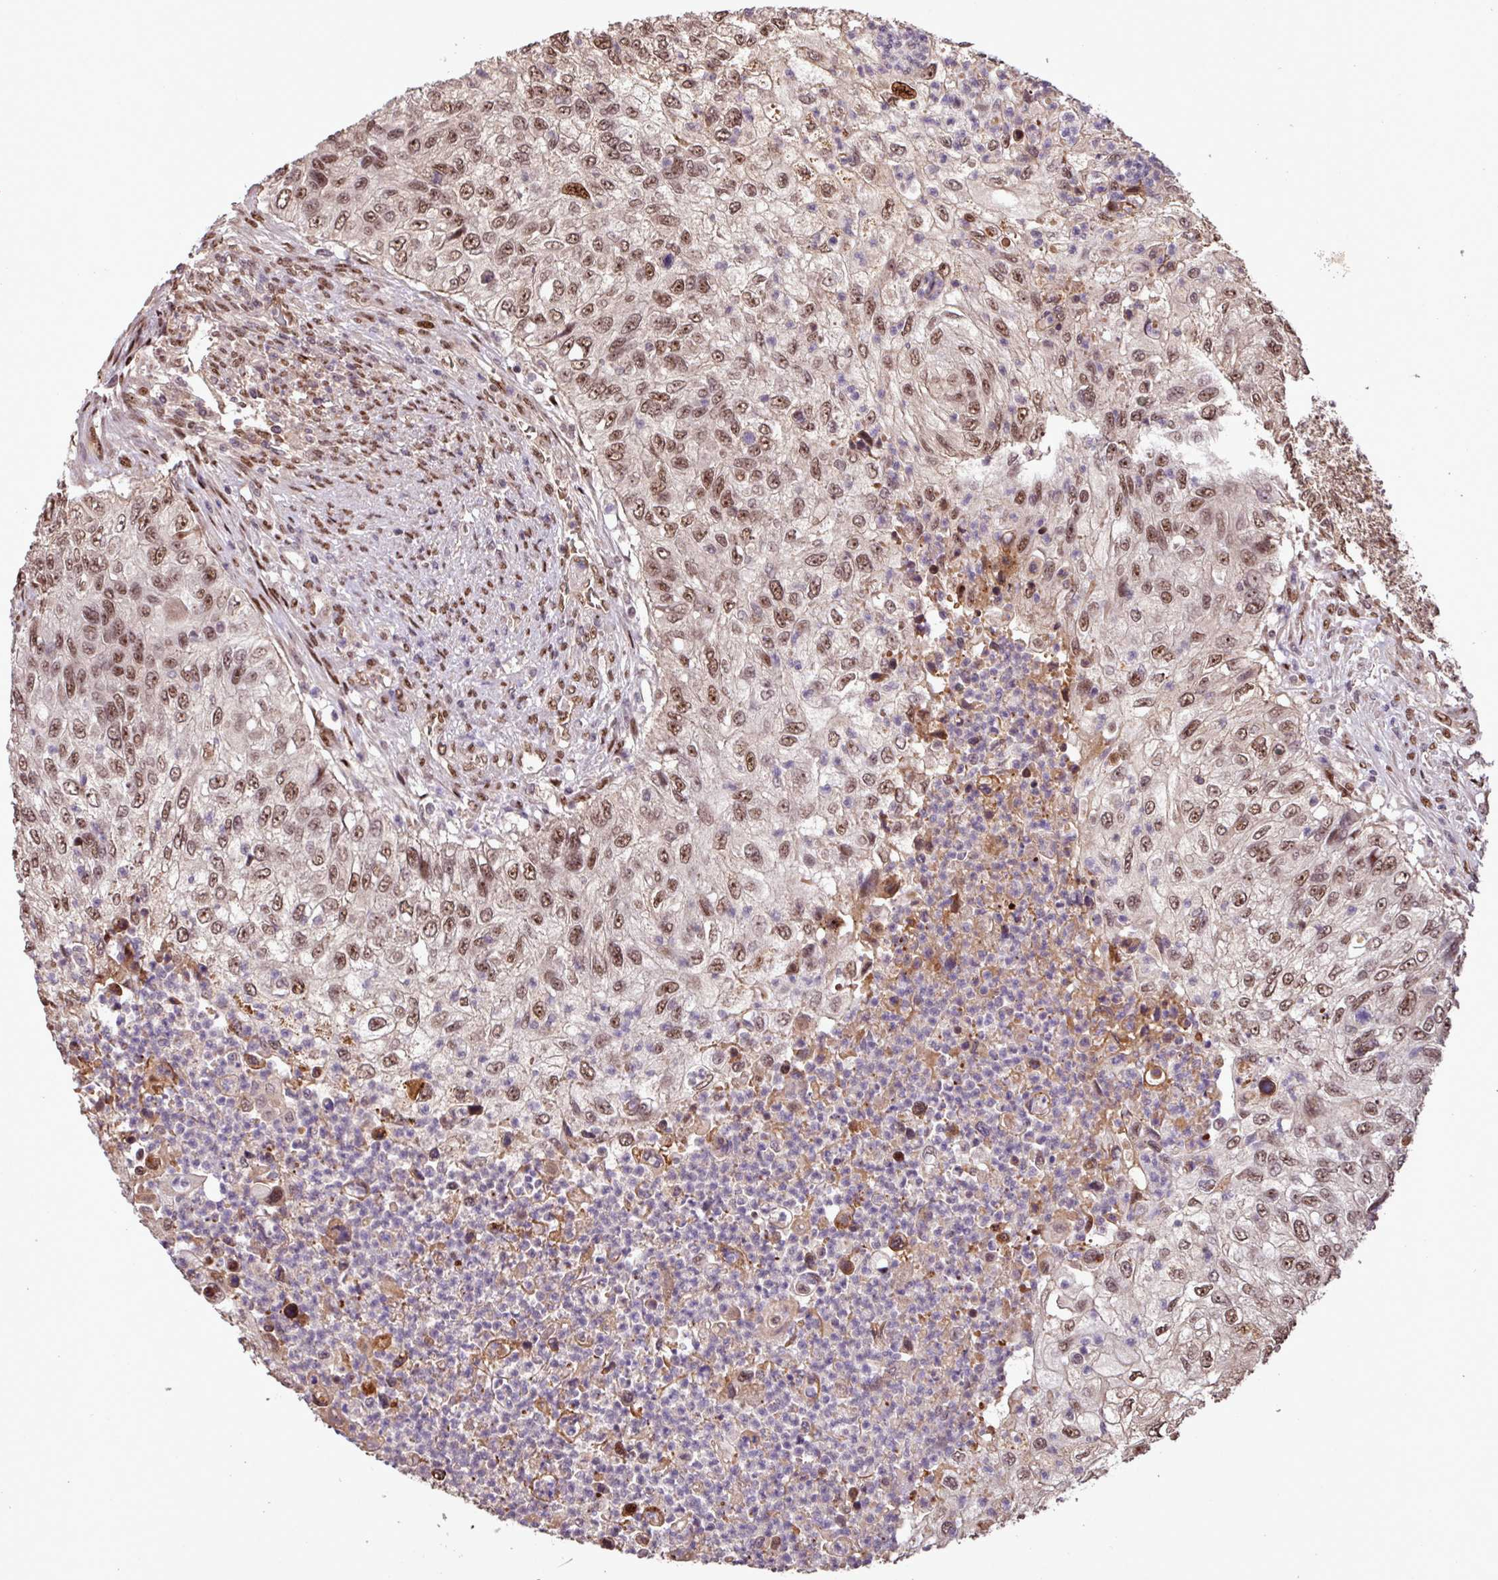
{"staining": {"intensity": "moderate", "quantity": ">75%", "location": "nuclear"}, "tissue": "urothelial cancer", "cell_type": "Tumor cells", "image_type": "cancer", "snomed": [{"axis": "morphology", "description": "Urothelial carcinoma, High grade"}, {"axis": "topography", "description": "Urinary bladder"}], "caption": "Brown immunohistochemical staining in human urothelial cancer demonstrates moderate nuclear expression in approximately >75% of tumor cells.", "gene": "SLC22A24", "patient": {"sex": "female", "age": 60}}